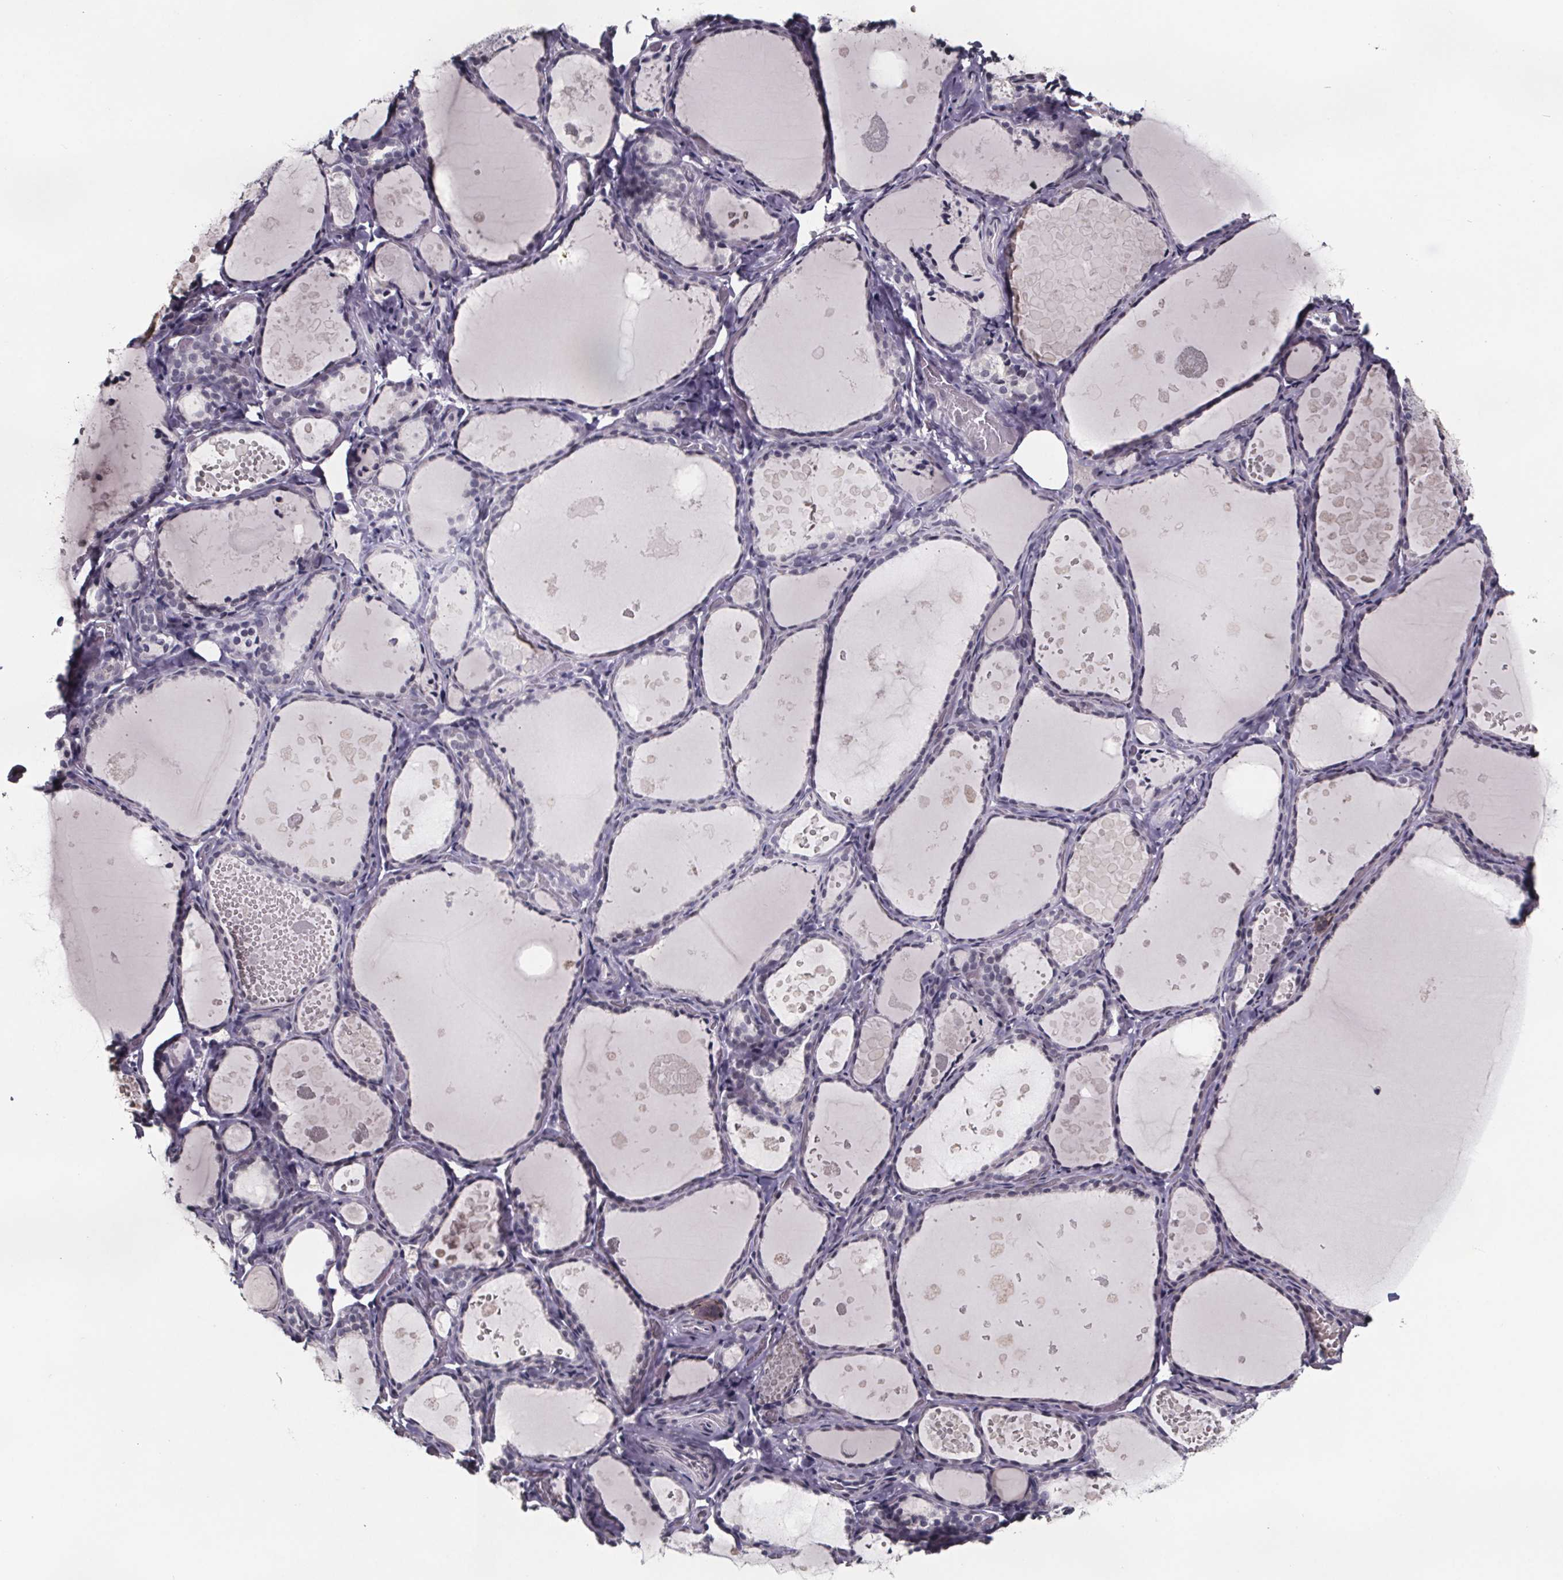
{"staining": {"intensity": "negative", "quantity": "none", "location": "none"}, "tissue": "thyroid gland", "cell_type": "Glandular cells", "image_type": "normal", "snomed": [{"axis": "morphology", "description": "Normal tissue, NOS"}, {"axis": "topography", "description": "Thyroid gland"}], "caption": "High power microscopy photomicrograph of an IHC image of unremarkable thyroid gland, revealing no significant positivity in glandular cells. (DAB (3,3'-diaminobenzidine) IHC visualized using brightfield microscopy, high magnification).", "gene": "AR", "patient": {"sex": "female", "age": 56}}